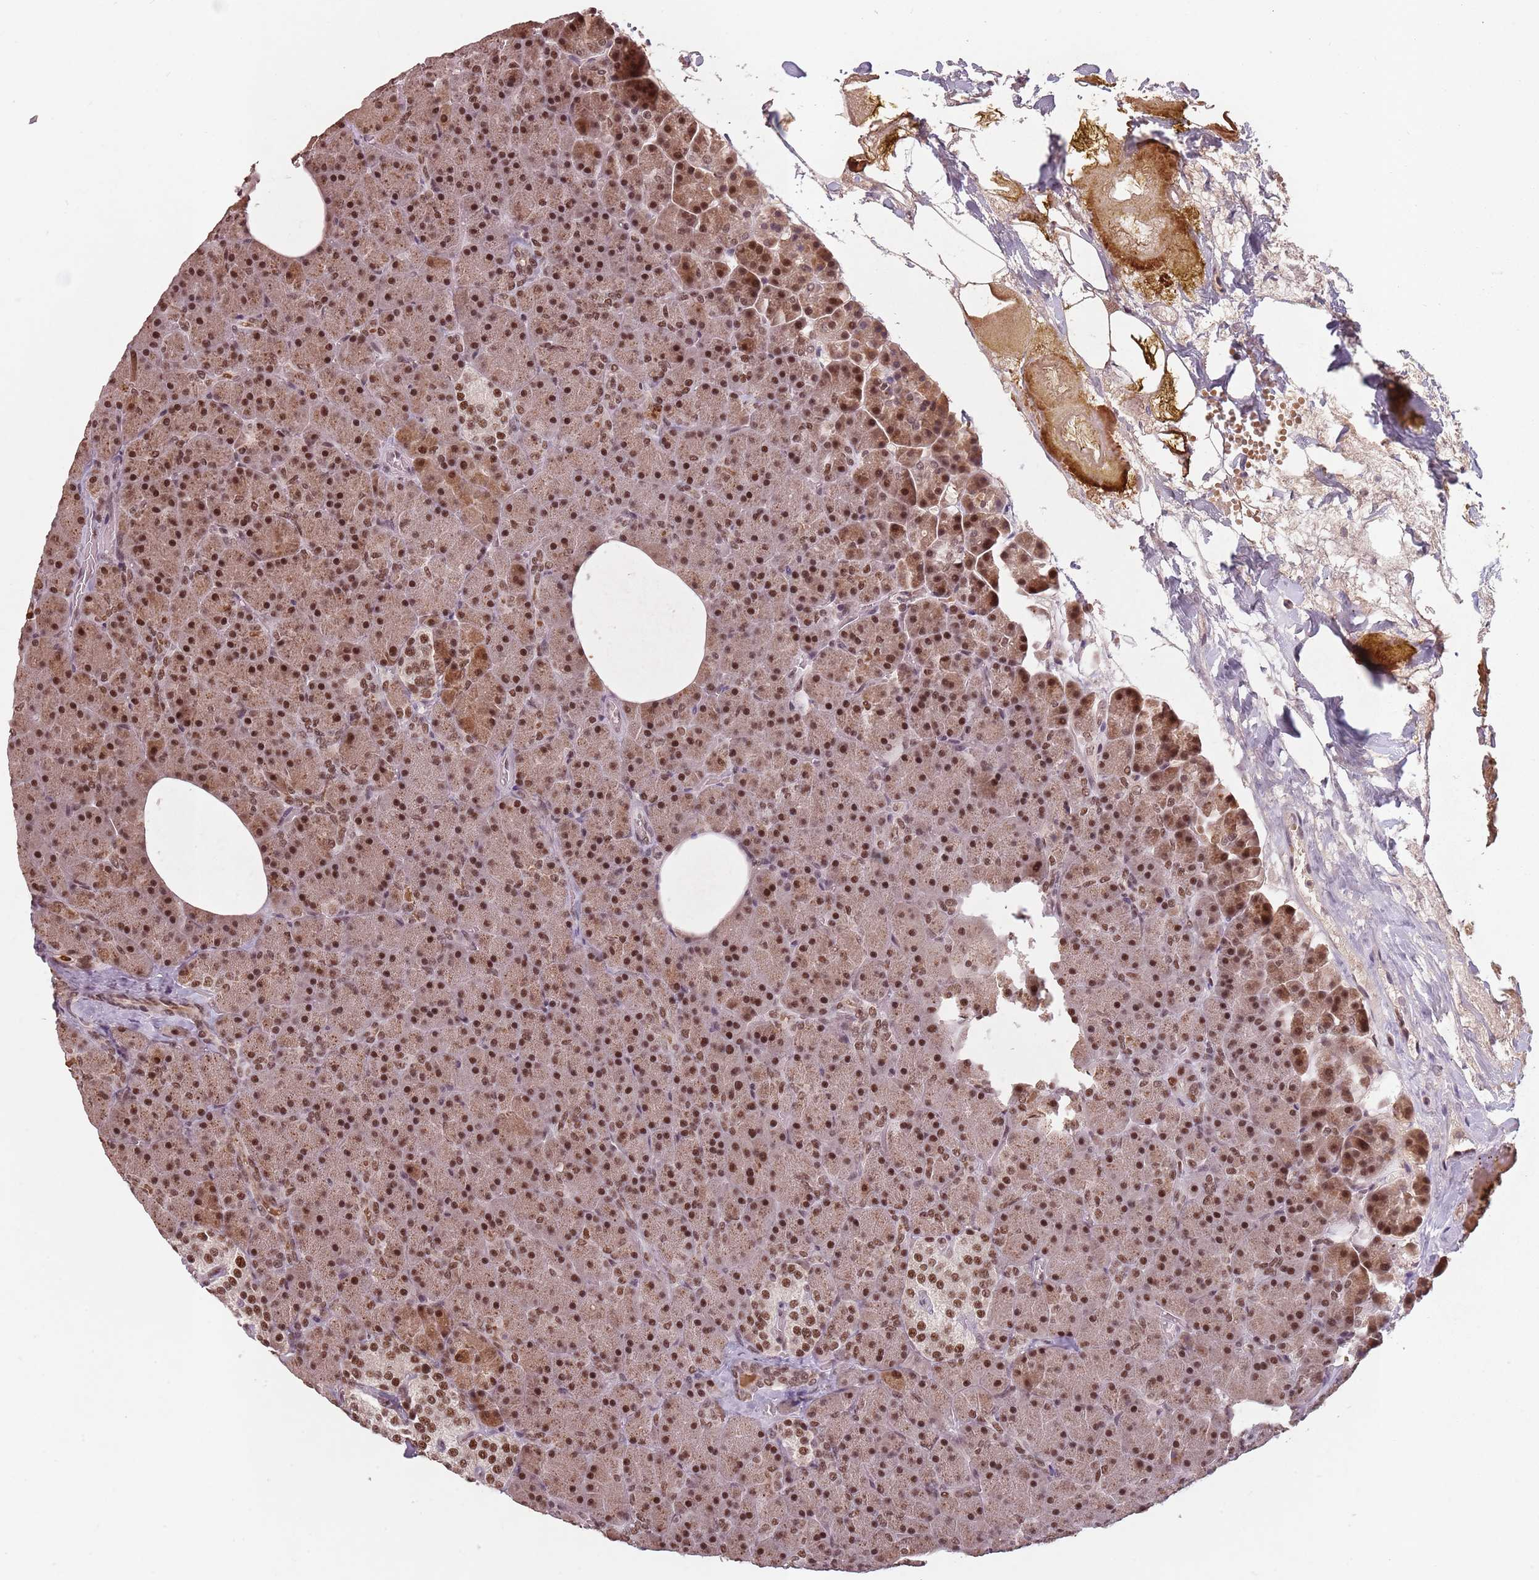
{"staining": {"intensity": "strong", "quantity": ">75%", "location": "cytoplasmic/membranous,nuclear"}, "tissue": "pancreas", "cell_type": "Exocrine glandular cells", "image_type": "normal", "snomed": [{"axis": "morphology", "description": "Normal tissue, NOS"}, {"axis": "morphology", "description": "Carcinoid, malignant, NOS"}, {"axis": "topography", "description": "Pancreas"}], "caption": "High-power microscopy captured an immunohistochemistry micrograph of unremarkable pancreas, revealing strong cytoplasmic/membranous,nuclear positivity in about >75% of exocrine glandular cells.", "gene": "NCBP1", "patient": {"sex": "female", "age": 35}}